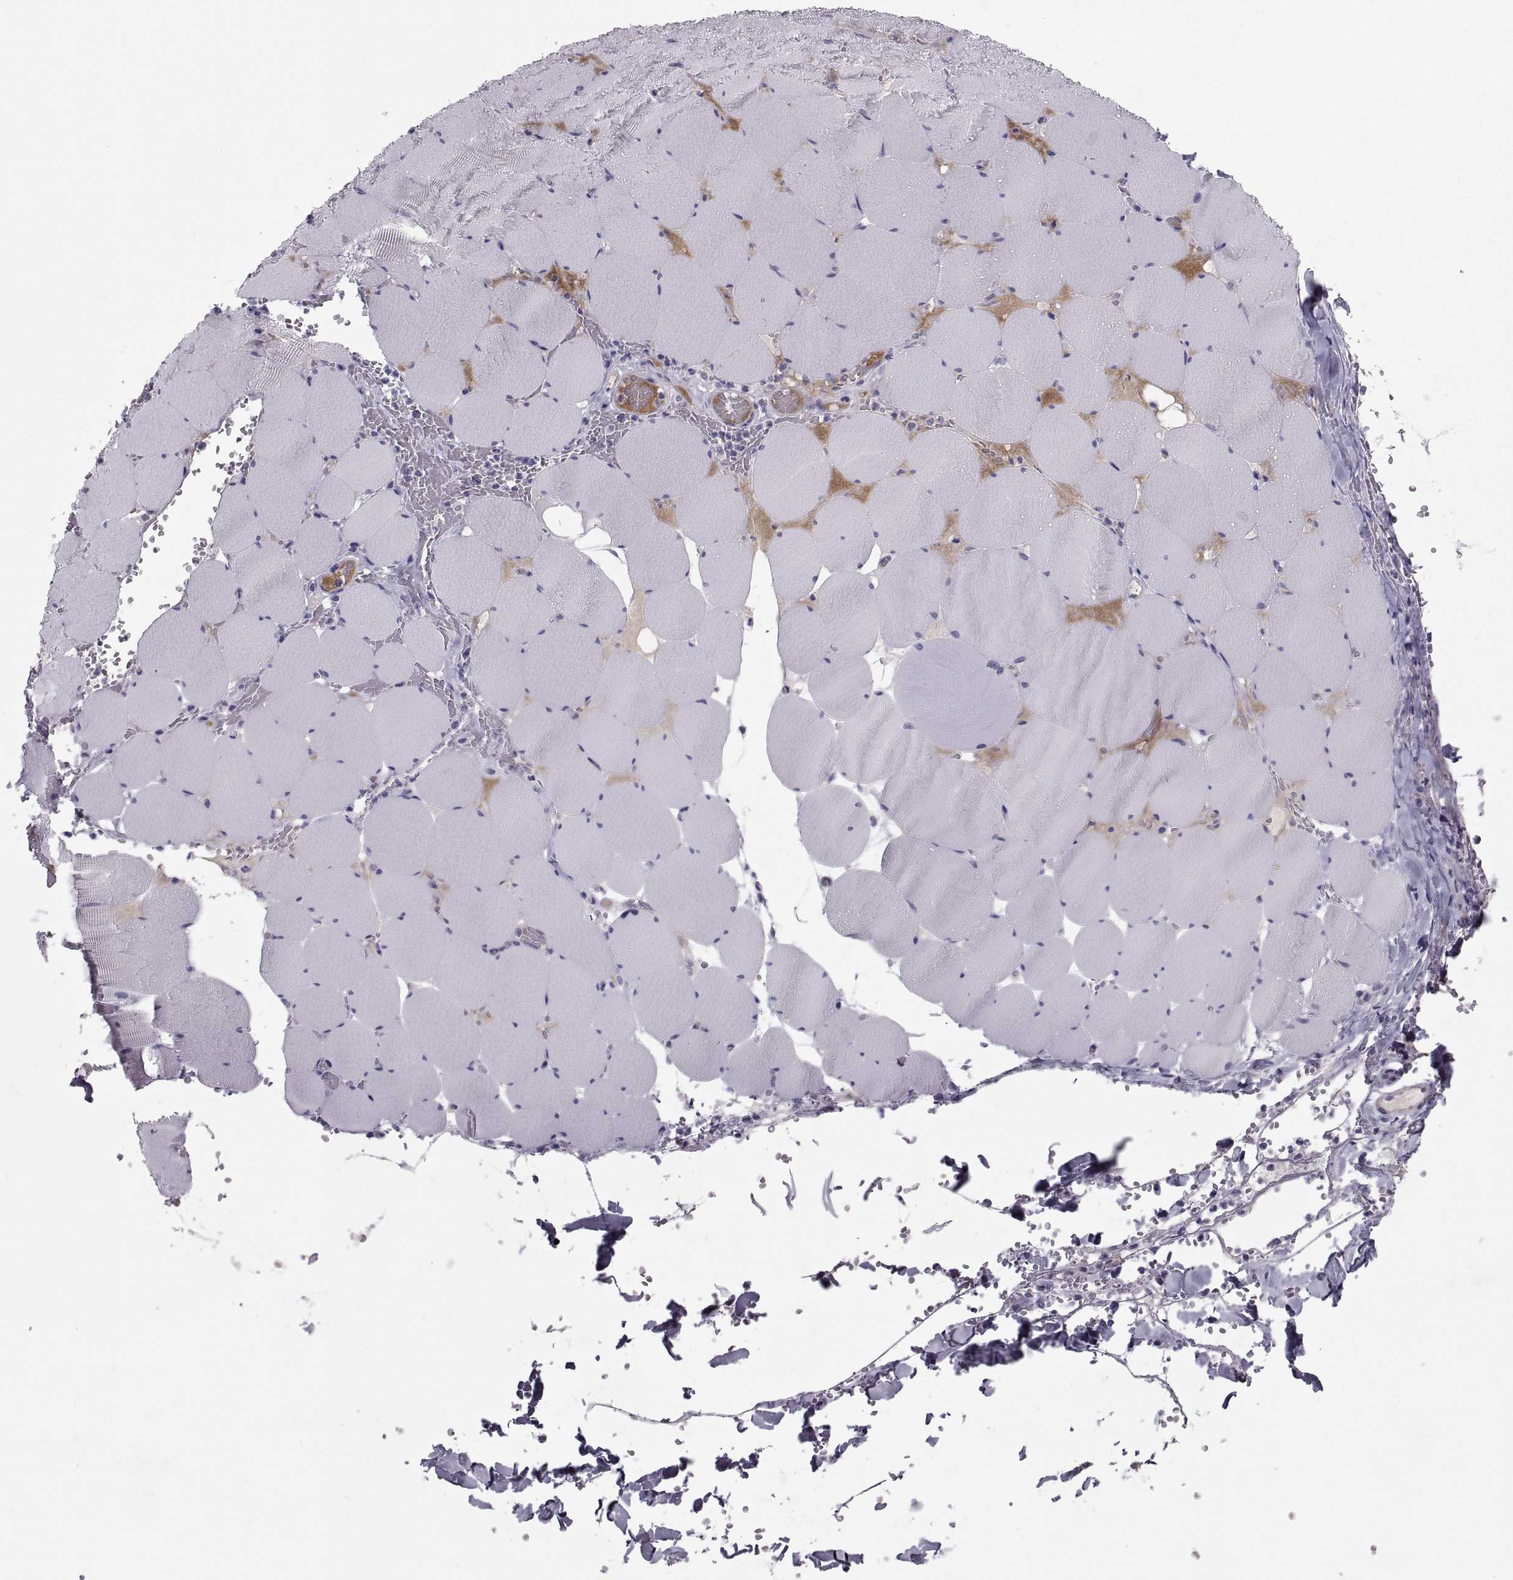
{"staining": {"intensity": "negative", "quantity": "none", "location": "none"}, "tissue": "skeletal muscle", "cell_type": "Myocytes", "image_type": "normal", "snomed": [{"axis": "morphology", "description": "Normal tissue, NOS"}, {"axis": "morphology", "description": "Malignant melanoma, Metastatic site"}, {"axis": "topography", "description": "Skeletal muscle"}], "caption": "Skeletal muscle stained for a protein using IHC shows no positivity myocytes.", "gene": "PDZRN4", "patient": {"sex": "male", "age": 50}}